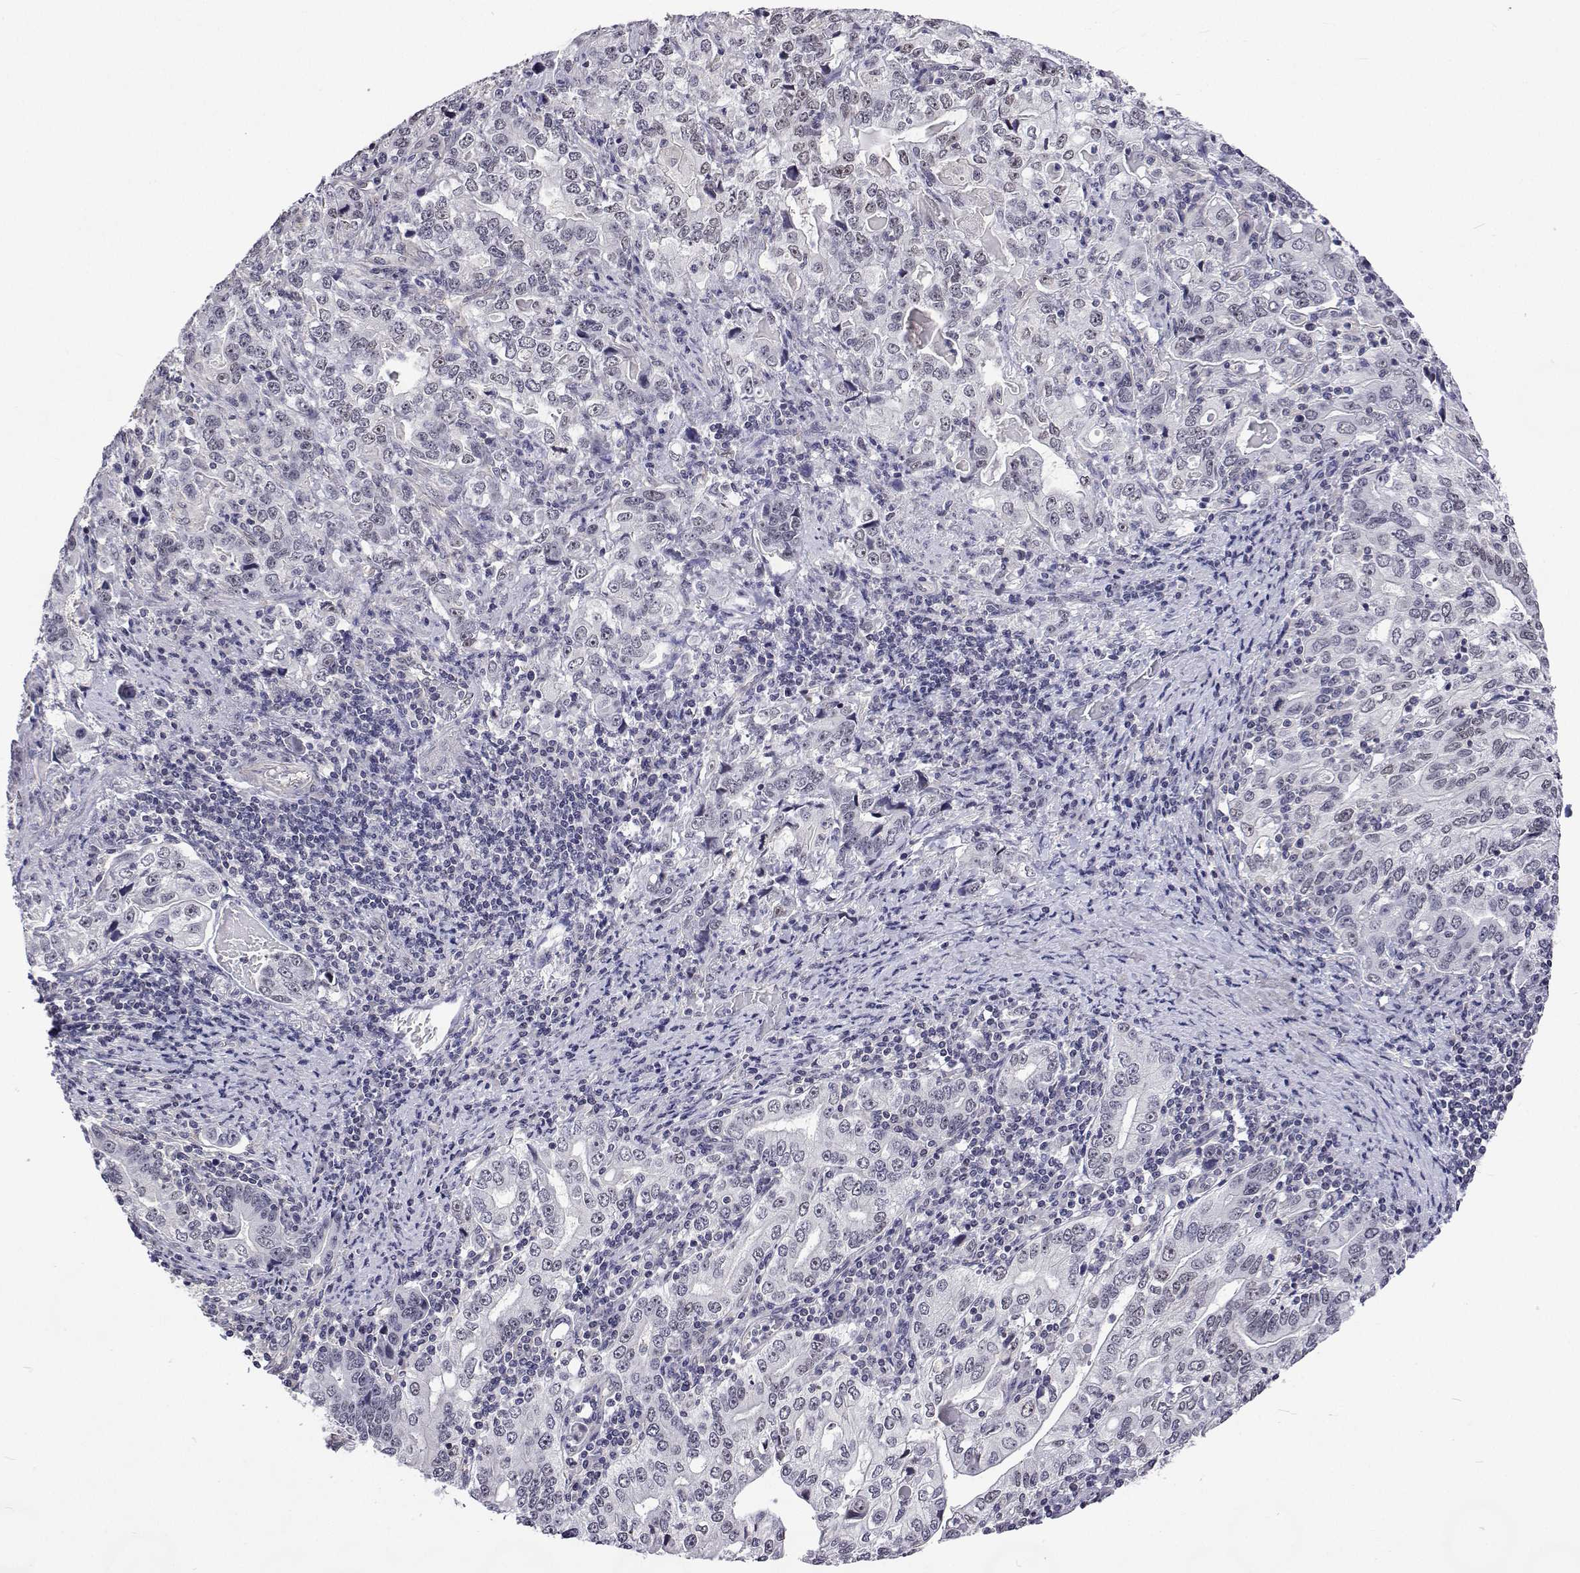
{"staining": {"intensity": "negative", "quantity": "none", "location": "none"}, "tissue": "stomach cancer", "cell_type": "Tumor cells", "image_type": "cancer", "snomed": [{"axis": "morphology", "description": "Adenocarcinoma, NOS"}, {"axis": "topography", "description": "Stomach, lower"}], "caption": "Adenocarcinoma (stomach) was stained to show a protein in brown. There is no significant expression in tumor cells.", "gene": "NHP2", "patient": {"sex": "female", "age": 72}}